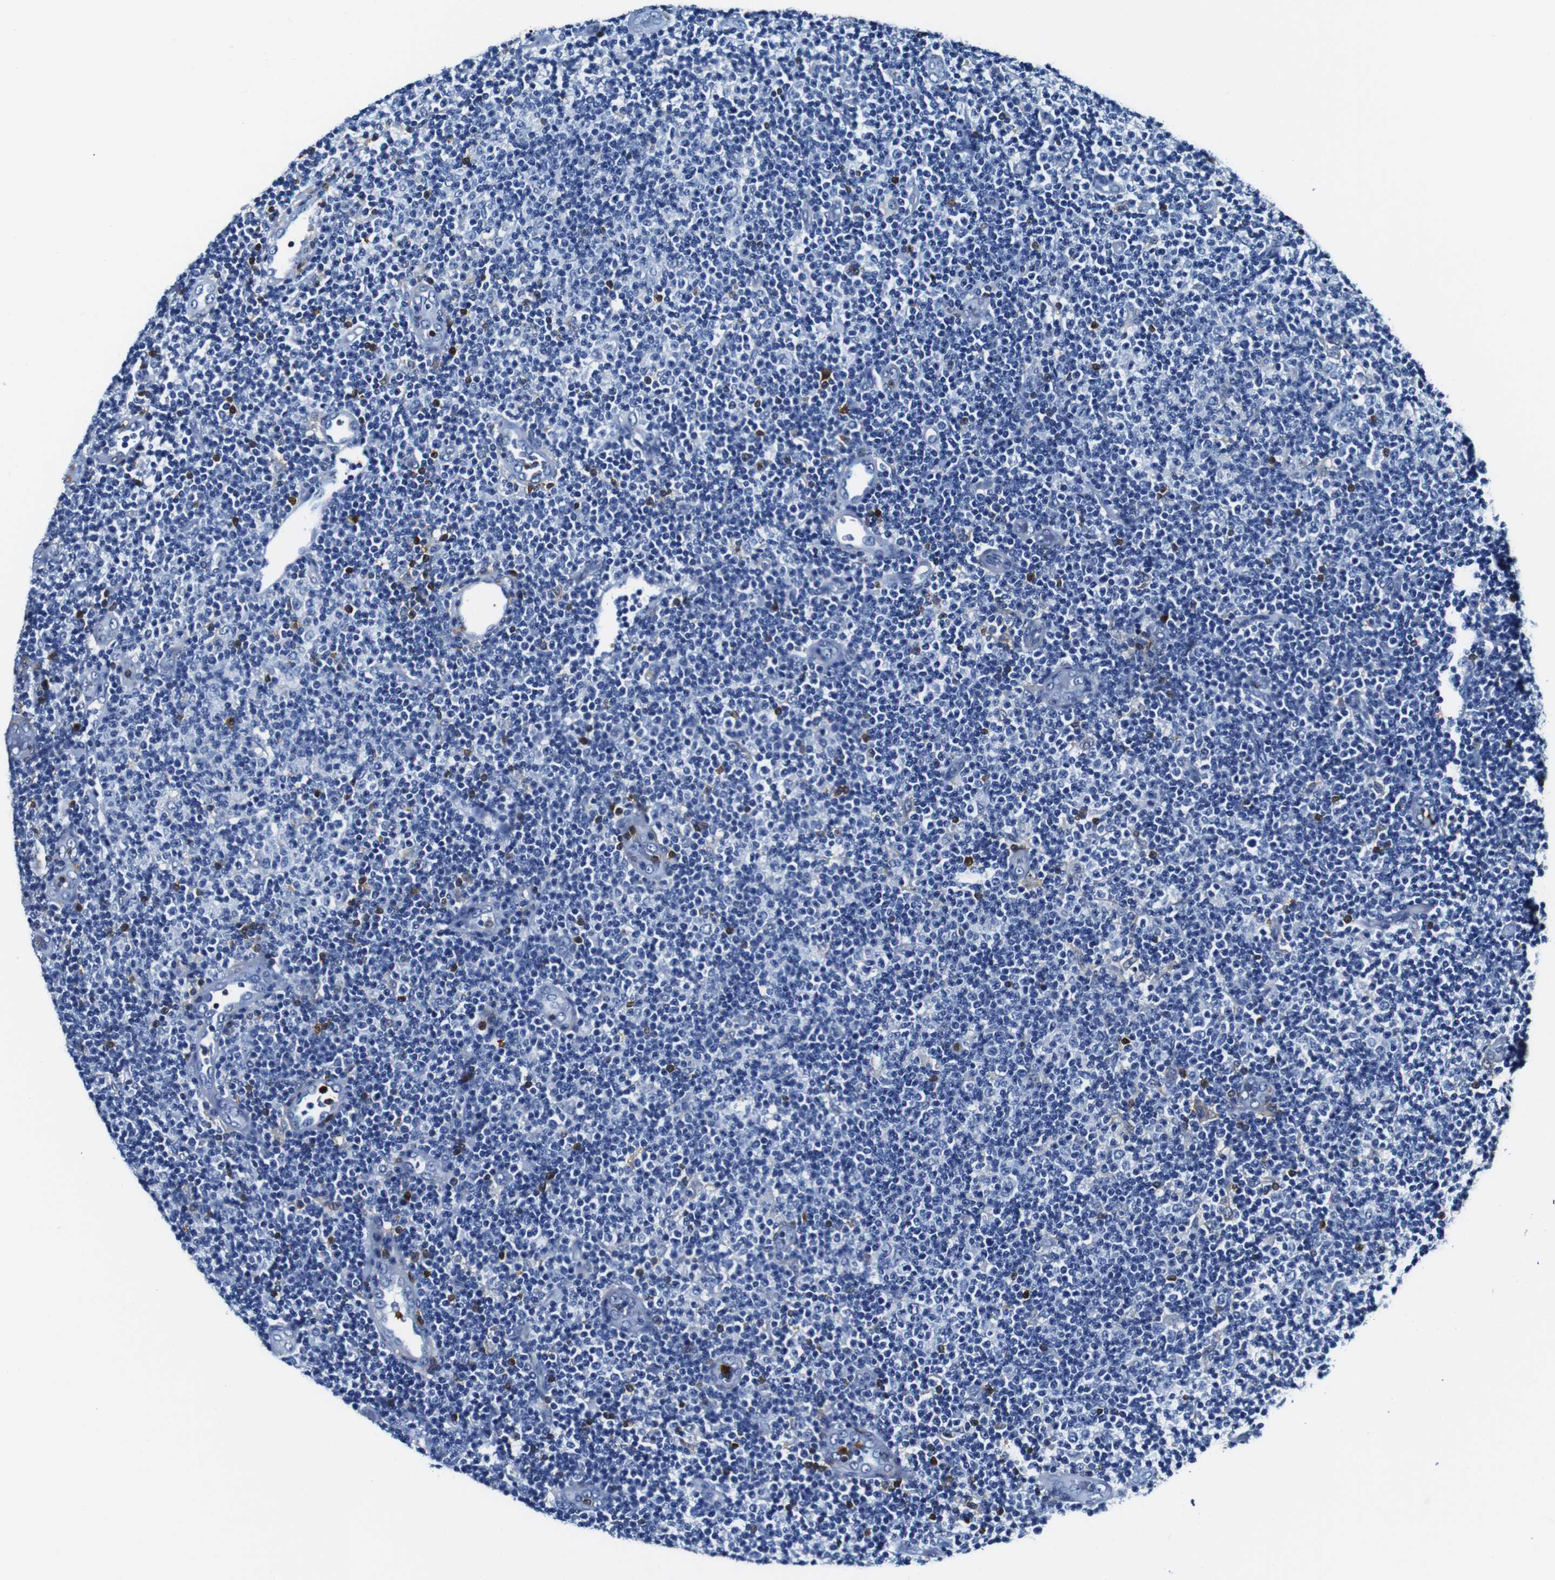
{"staining": {"intensity": "negative", "quantity": "none", "location": "none"}, "tissue": "lymphoma", "cell_type": "Tumor cells", "image_type": "cancer", "snomed": [{"axis": "morphology", "description": "Malignant lymphoma, non-Hodgkin's type, Low grade"}, {"axis": "topography", "description": "Lymph node"}], "caption": "Immunohistochemistry (IHC) of human lymphoma displays no staining in tumor cells.", "gene": "ANXA1", "patient": {"sex": "male", "age": 83}}